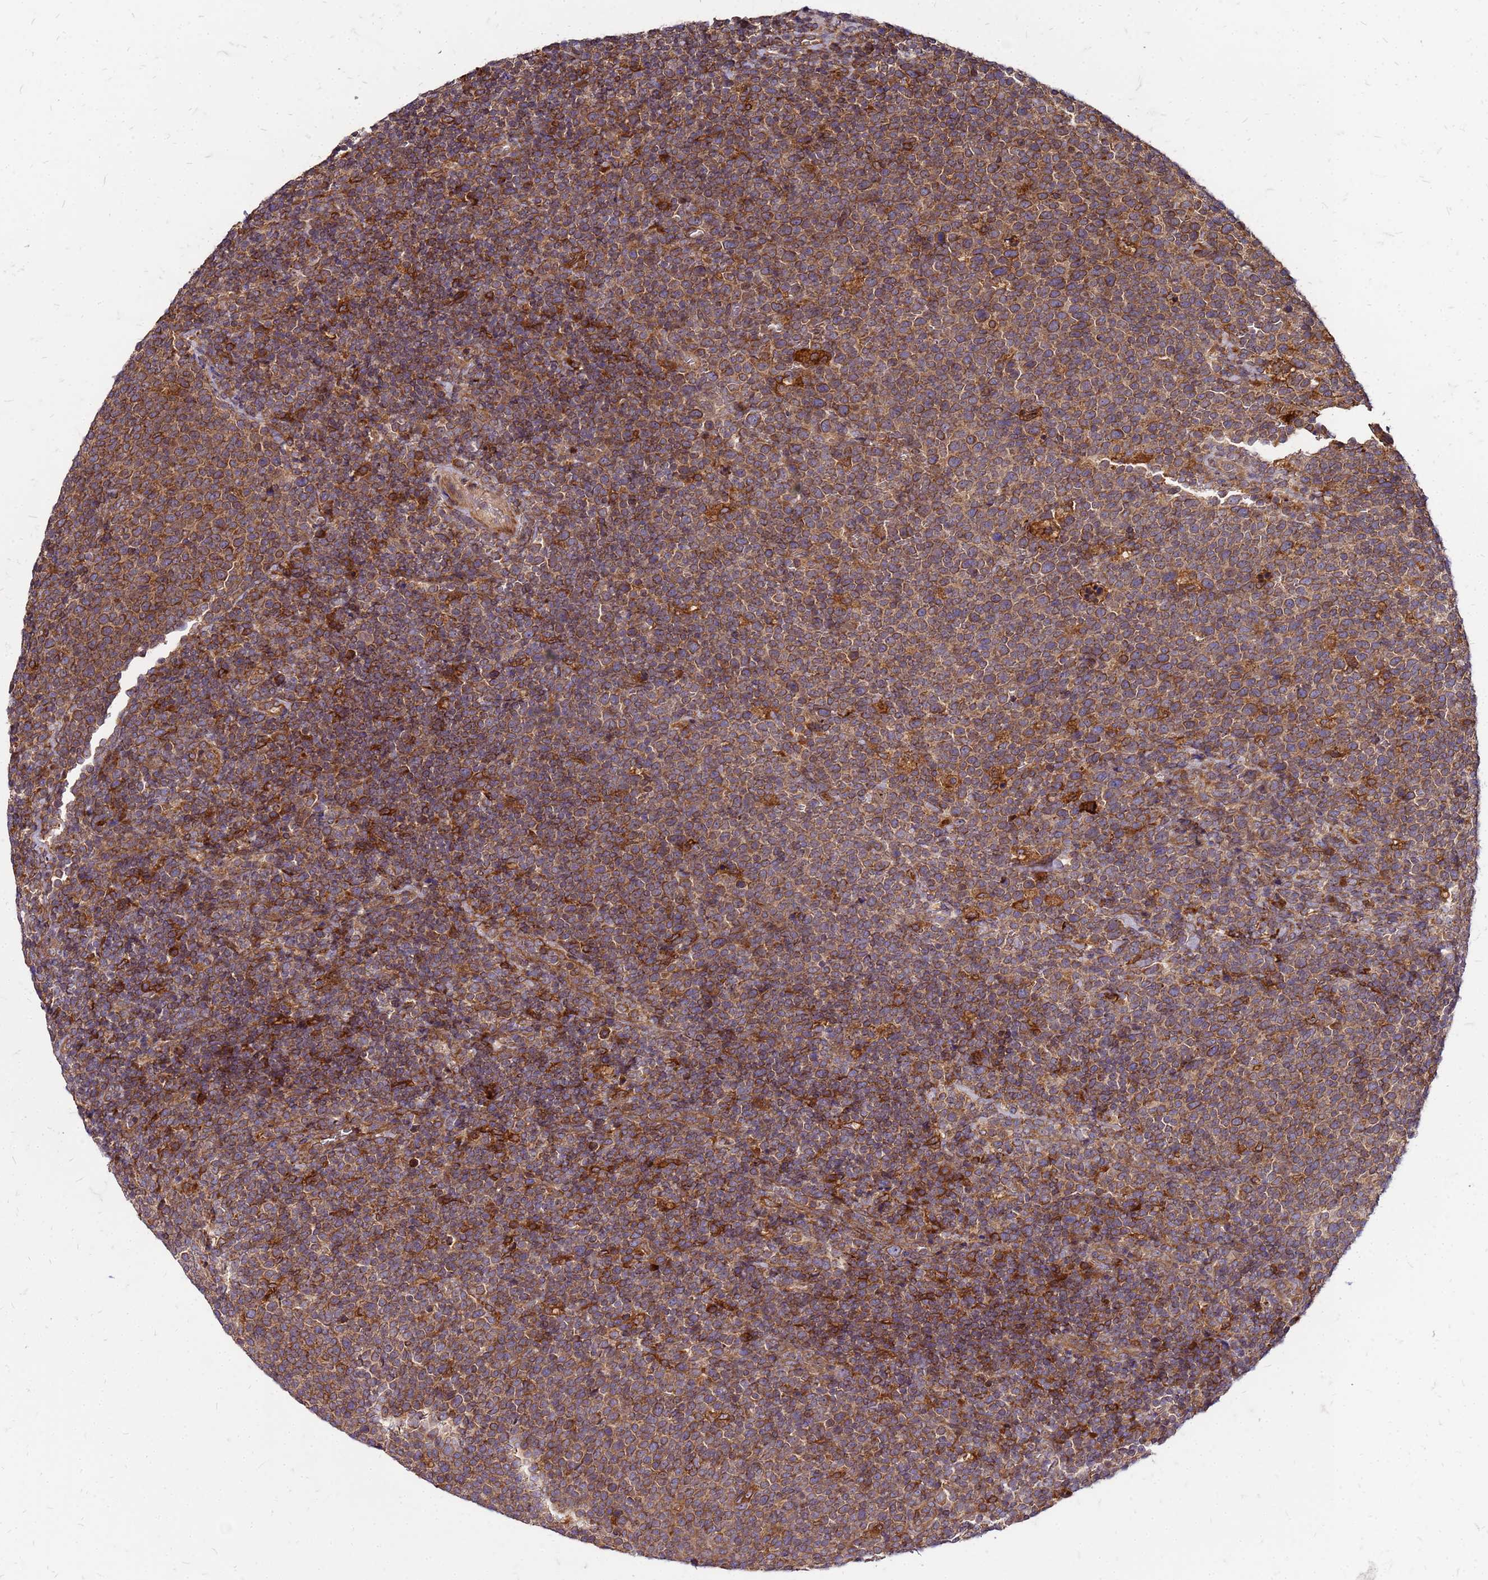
{"staining": {"intensity": "moderate", "quantity": ">75%", "location": "cytoplasmic/membranous"}, "tissue": "lymphoma", "cell_type": "Tumor cells", "image_type": "cancer", "snomed": [{"axis": "morphology", "description": "Malignant lymphoma, non-Hodgkin's type, High grade"}, {"axis": "topography", "description": "Lymph node"}], "caption": "Moderate cytoplasmic/membranous staining for a protein is identified in about >75% of tumor cells of high-grade malignant lymphoma, non-Hodgkin's type using immunohistochemistry (IHC).", "gene": "CYBC1", "patient": {"sex": "male", "age": 61}}